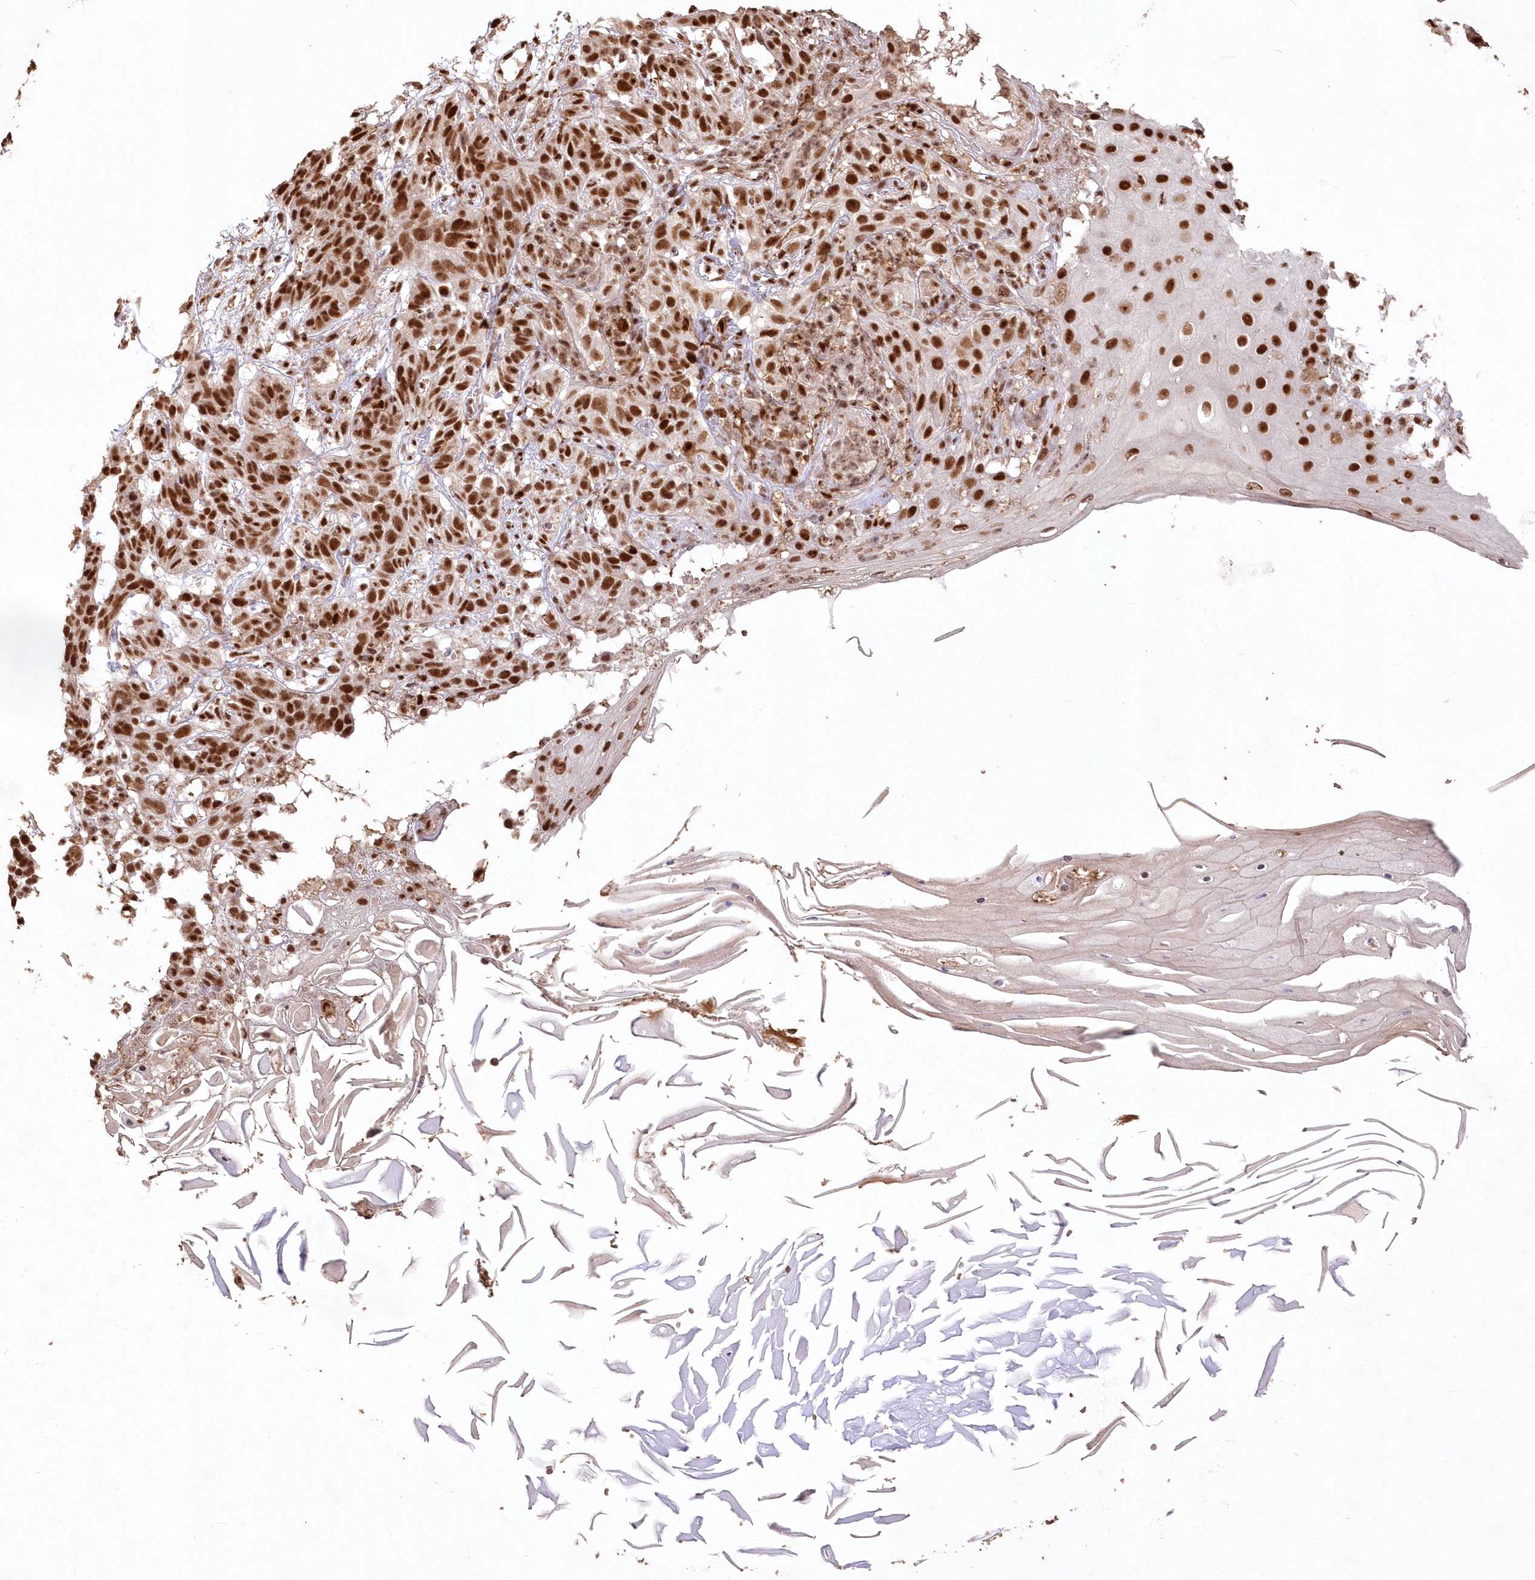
{"staining": {"intensity": "strong", "quantity": ">75%", "location": "nuclear"}, "tissue": "skin cancer", "cell_type": "Tumor cells", "image_type": "cancer", "snomed": [{"axis": "morphology", "description": "Basal cell carcinoma"}, {"axis": "topography", "description": "Skin"}], "caption": "Strong nuclear expression for a protein is present in about >75% of tumor cells of skin basal cell carcinoma using immunohistochemistry.", "gene": "PDS5A", "patient": {"sex": "male", "age": 85}}